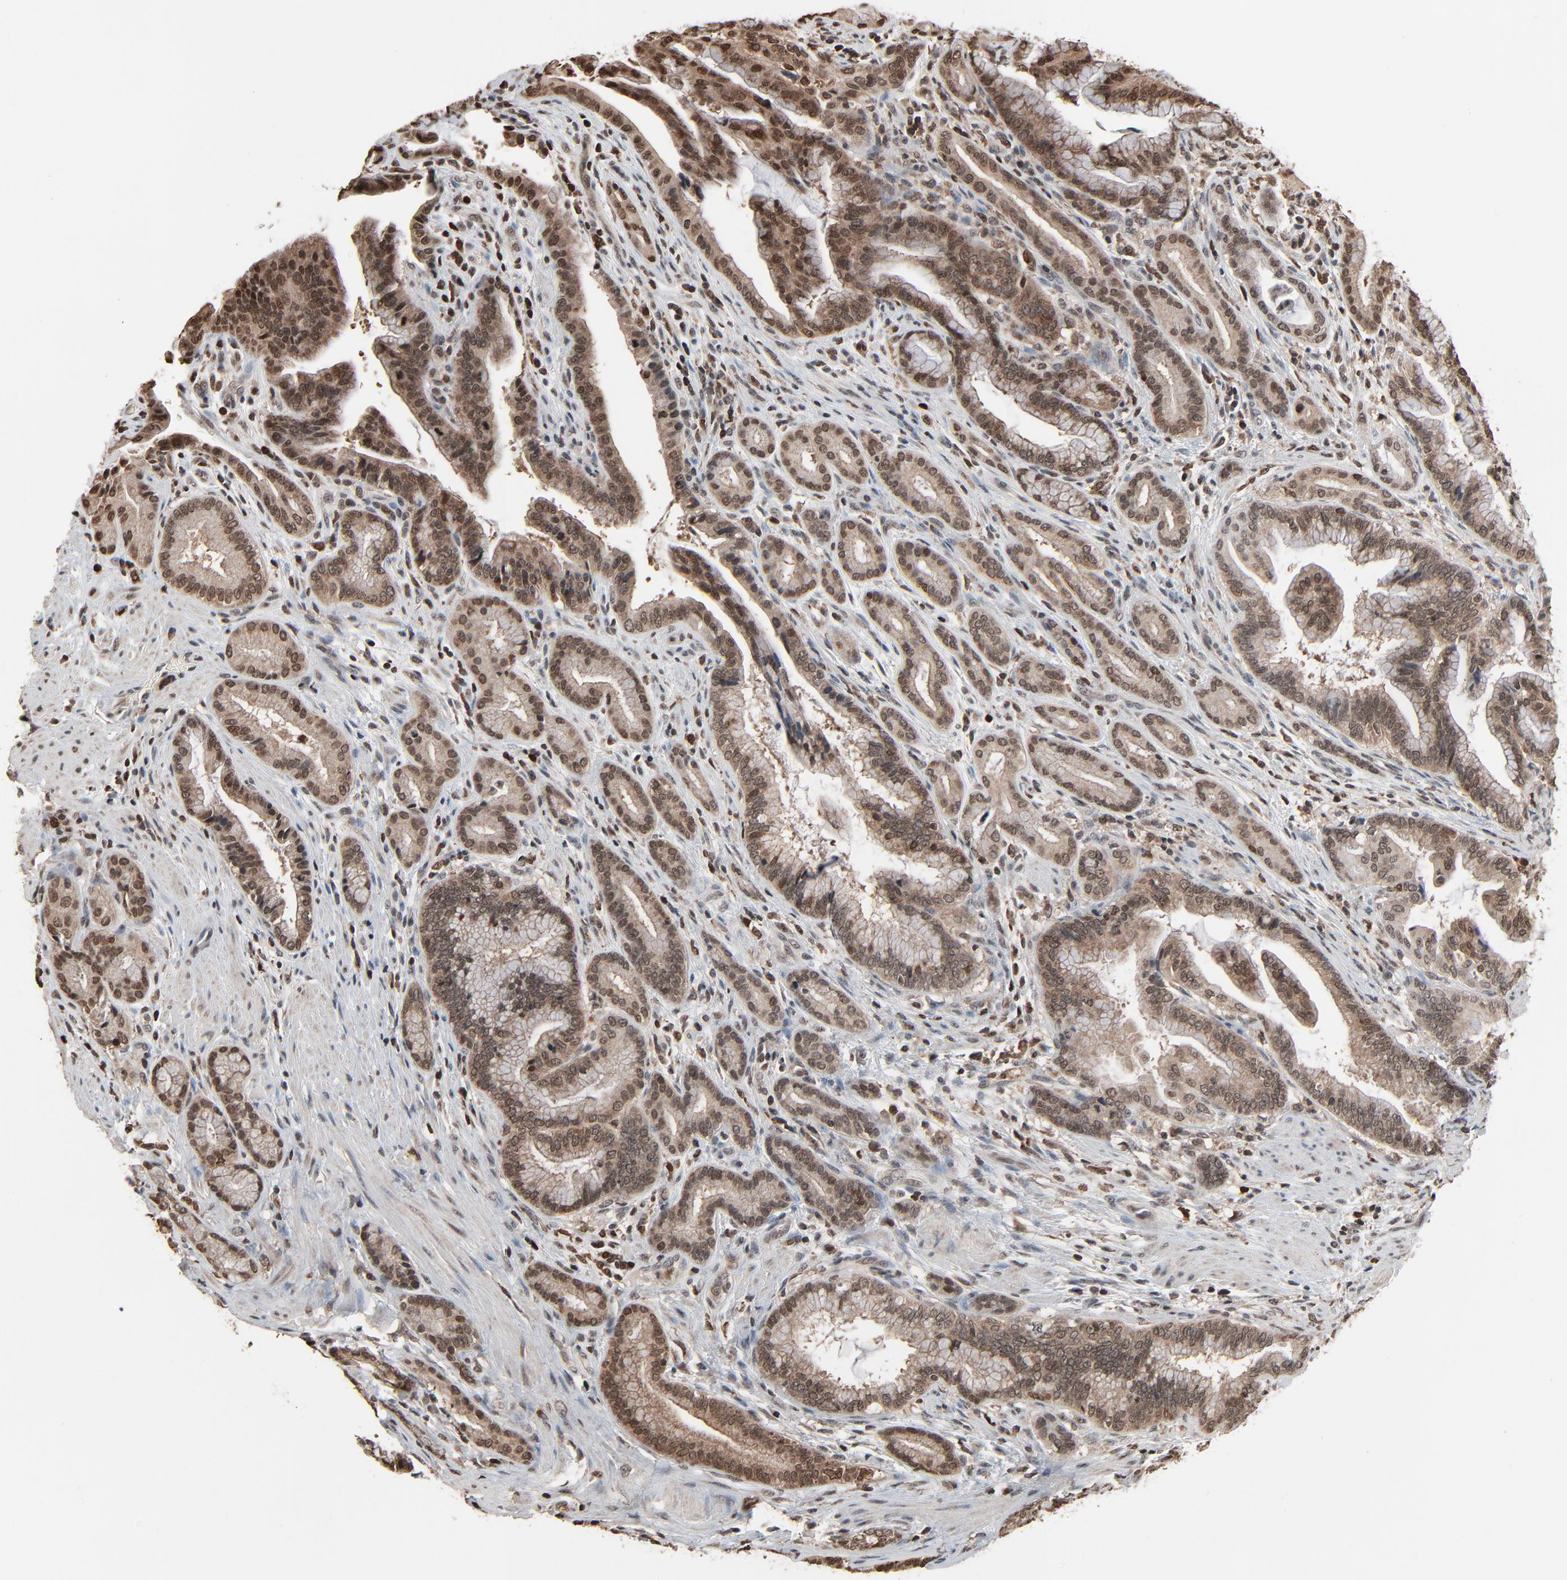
{"staining": {"intensity": "moderate", "quantity": ">75%", "location": "cytoplasmic/membranous,nuclear"}, "tissue": "pancreatic cancer", "cell_type": "Tumor cells", "image_type": "cancer", "snomed": [{"axis": "morphology", "description": "Adenocarcinoma, NOS"}, {"axis": "topography", "description": "Pancreas"}], "caption": "Immunohistochemical staining of human pancreatic adenocarcinoma displays medium levels of moderate cytoplasmic/membranous and nuclear protein staining in about >75% of tumor cells.", "gene": "RPS6KA3", "patient": {"sex": "female", "age": 64}}